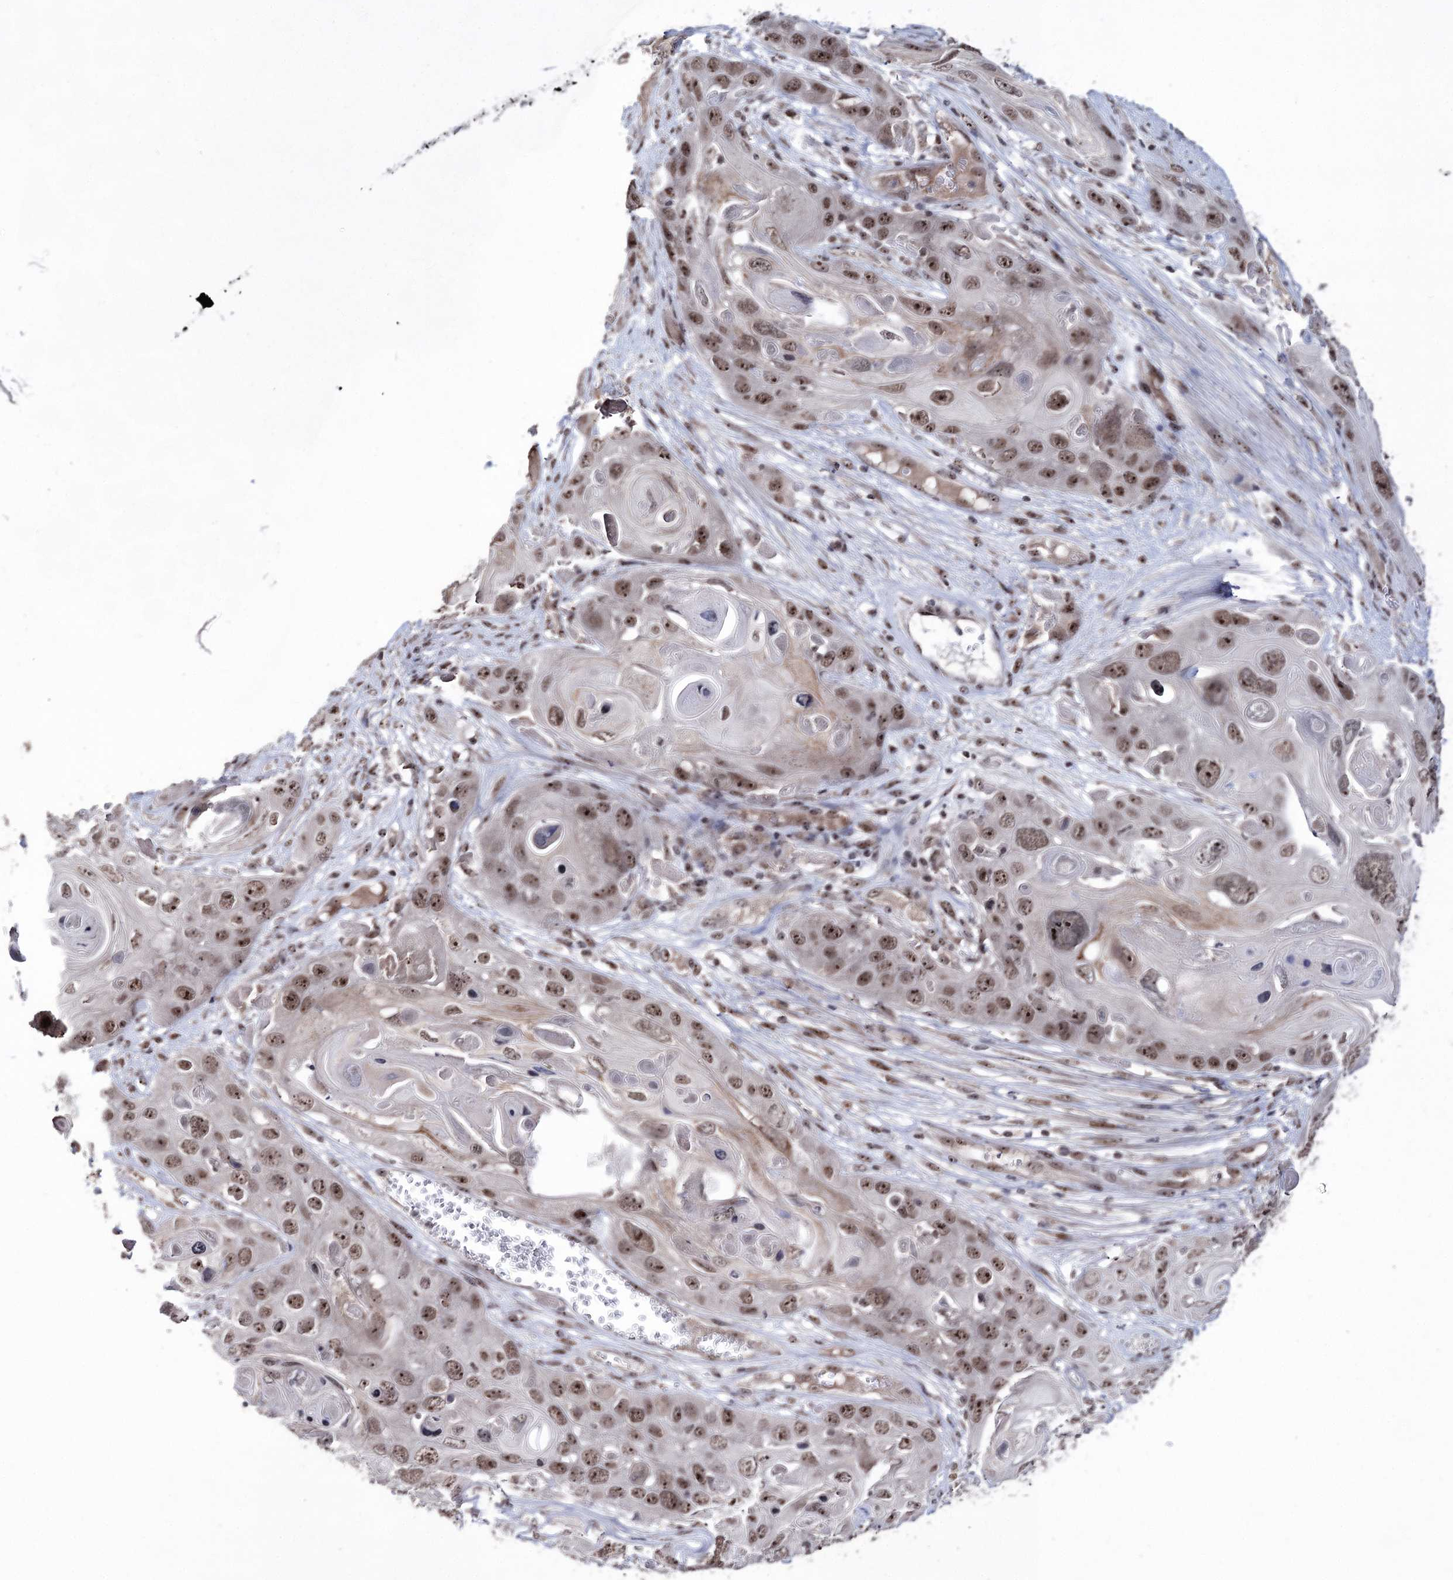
{"staining": {"intensity": "moderate", "quantity": ">75%", "location": "nuclear"}, "tissue": "skin cancer", "cell_type": "Tumor cells", "image_type": "cancer", "snomed": [{"axis": "morphology", "description": "Squamous cell carcinoma, NOS"}, {"axis": "topography", "description": "Skin"}], "caption": "IHC (DAB) staining of skin squamous cell carcinoma displays moderate nuclear protein expression in about >75% of tumor cells.", "gene": "VGLL4", "patient": {"sex": "male", "age": 55}}